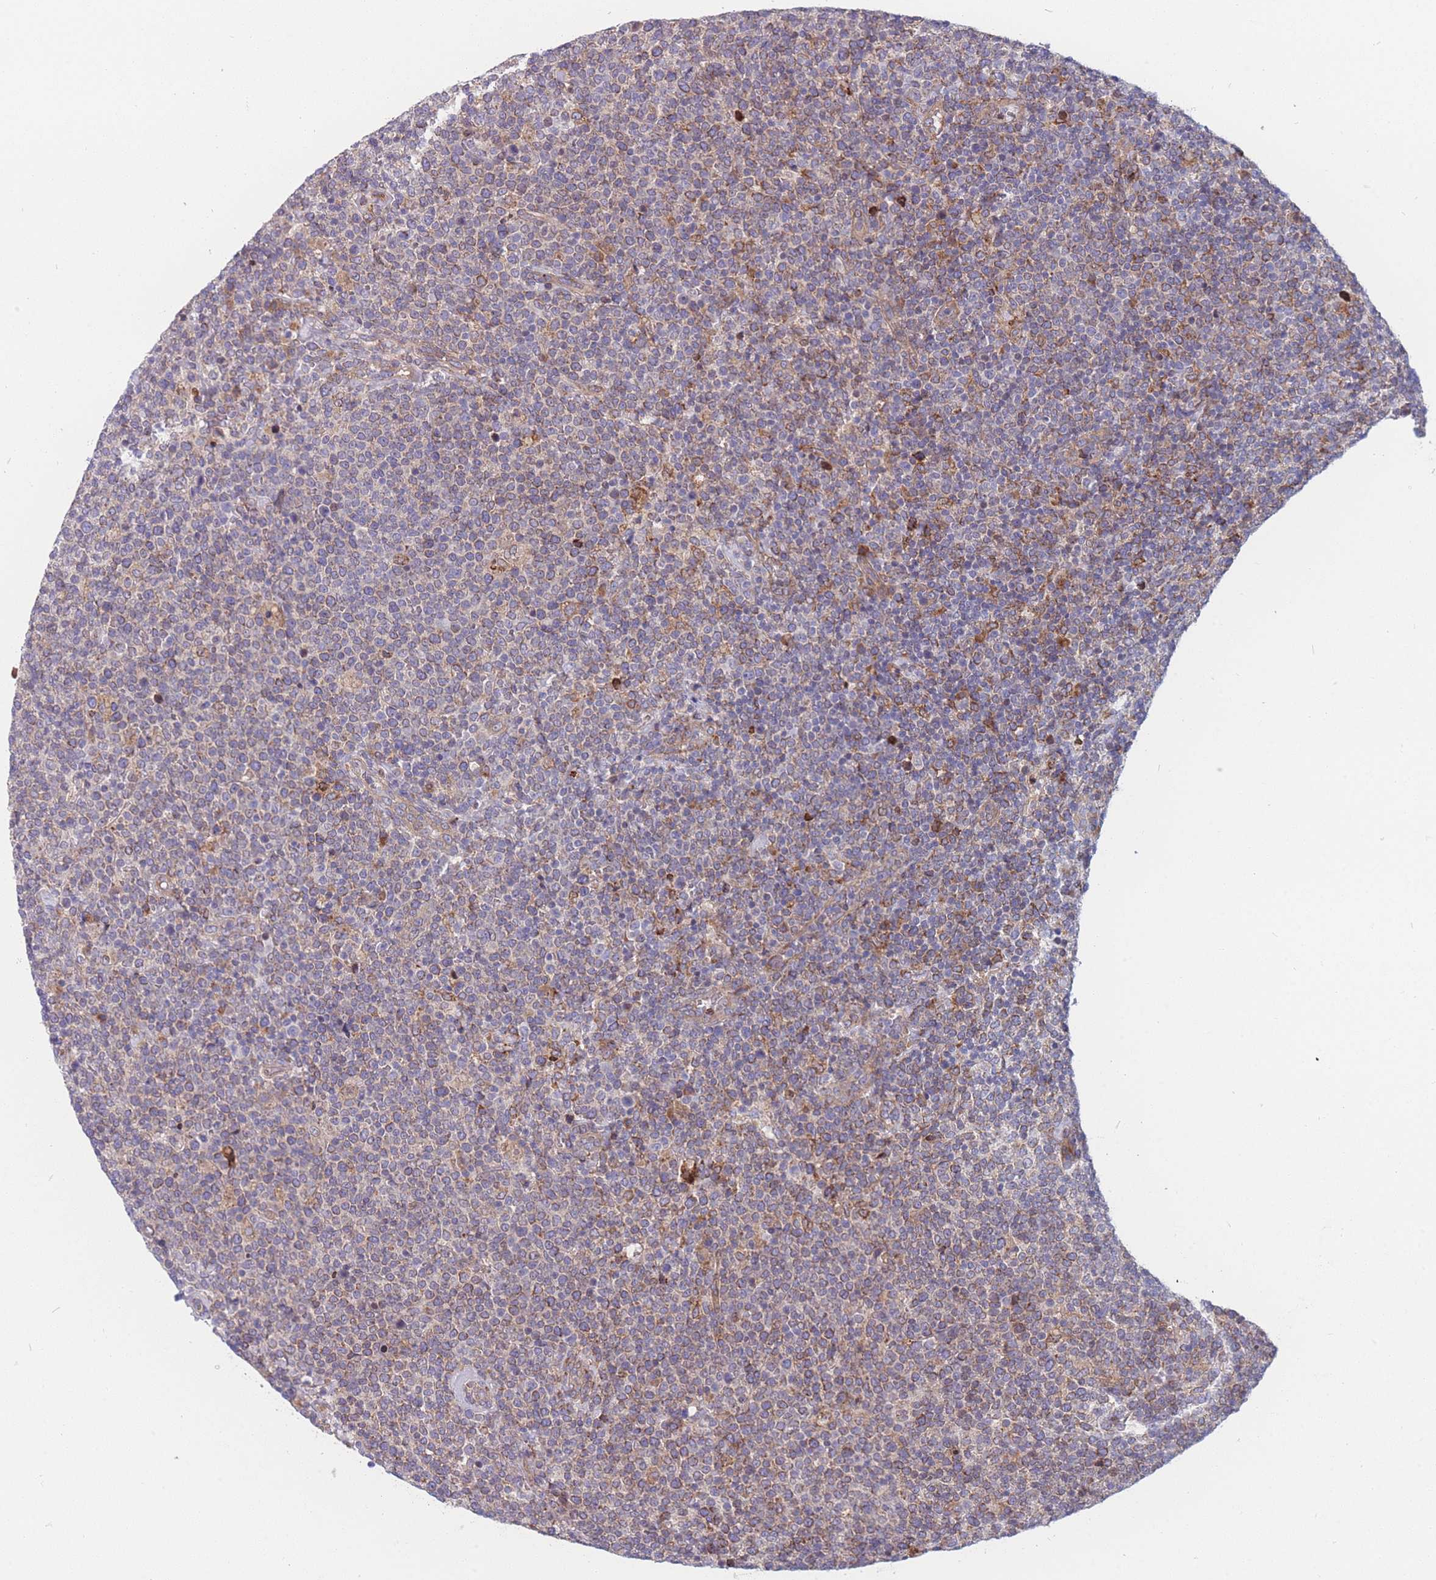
{"staining": {"intensity": "weak", "quantity": "<25%", "location": "cytoplasmic/membranous"}, "tissue": "lymphoma", "cell_type": "Tumor cells", "image_type": "cancer", "snomed": [{"axis": "morphology", "description": "Malignant lymphoma, non-Hodgkin's type, High grade"}, {"axis": "topography", "description": "Lymph node"}], "caption": "High-grade malignant lymphoma, non-Hodgkin's type was stained to show a protein in brown. There is no significant positivity in tumor cells. (IHC, brightfield microscopy, high magnification).", "gene": "TMEM131L", "patient": {"sex": "male", "age": 61}}